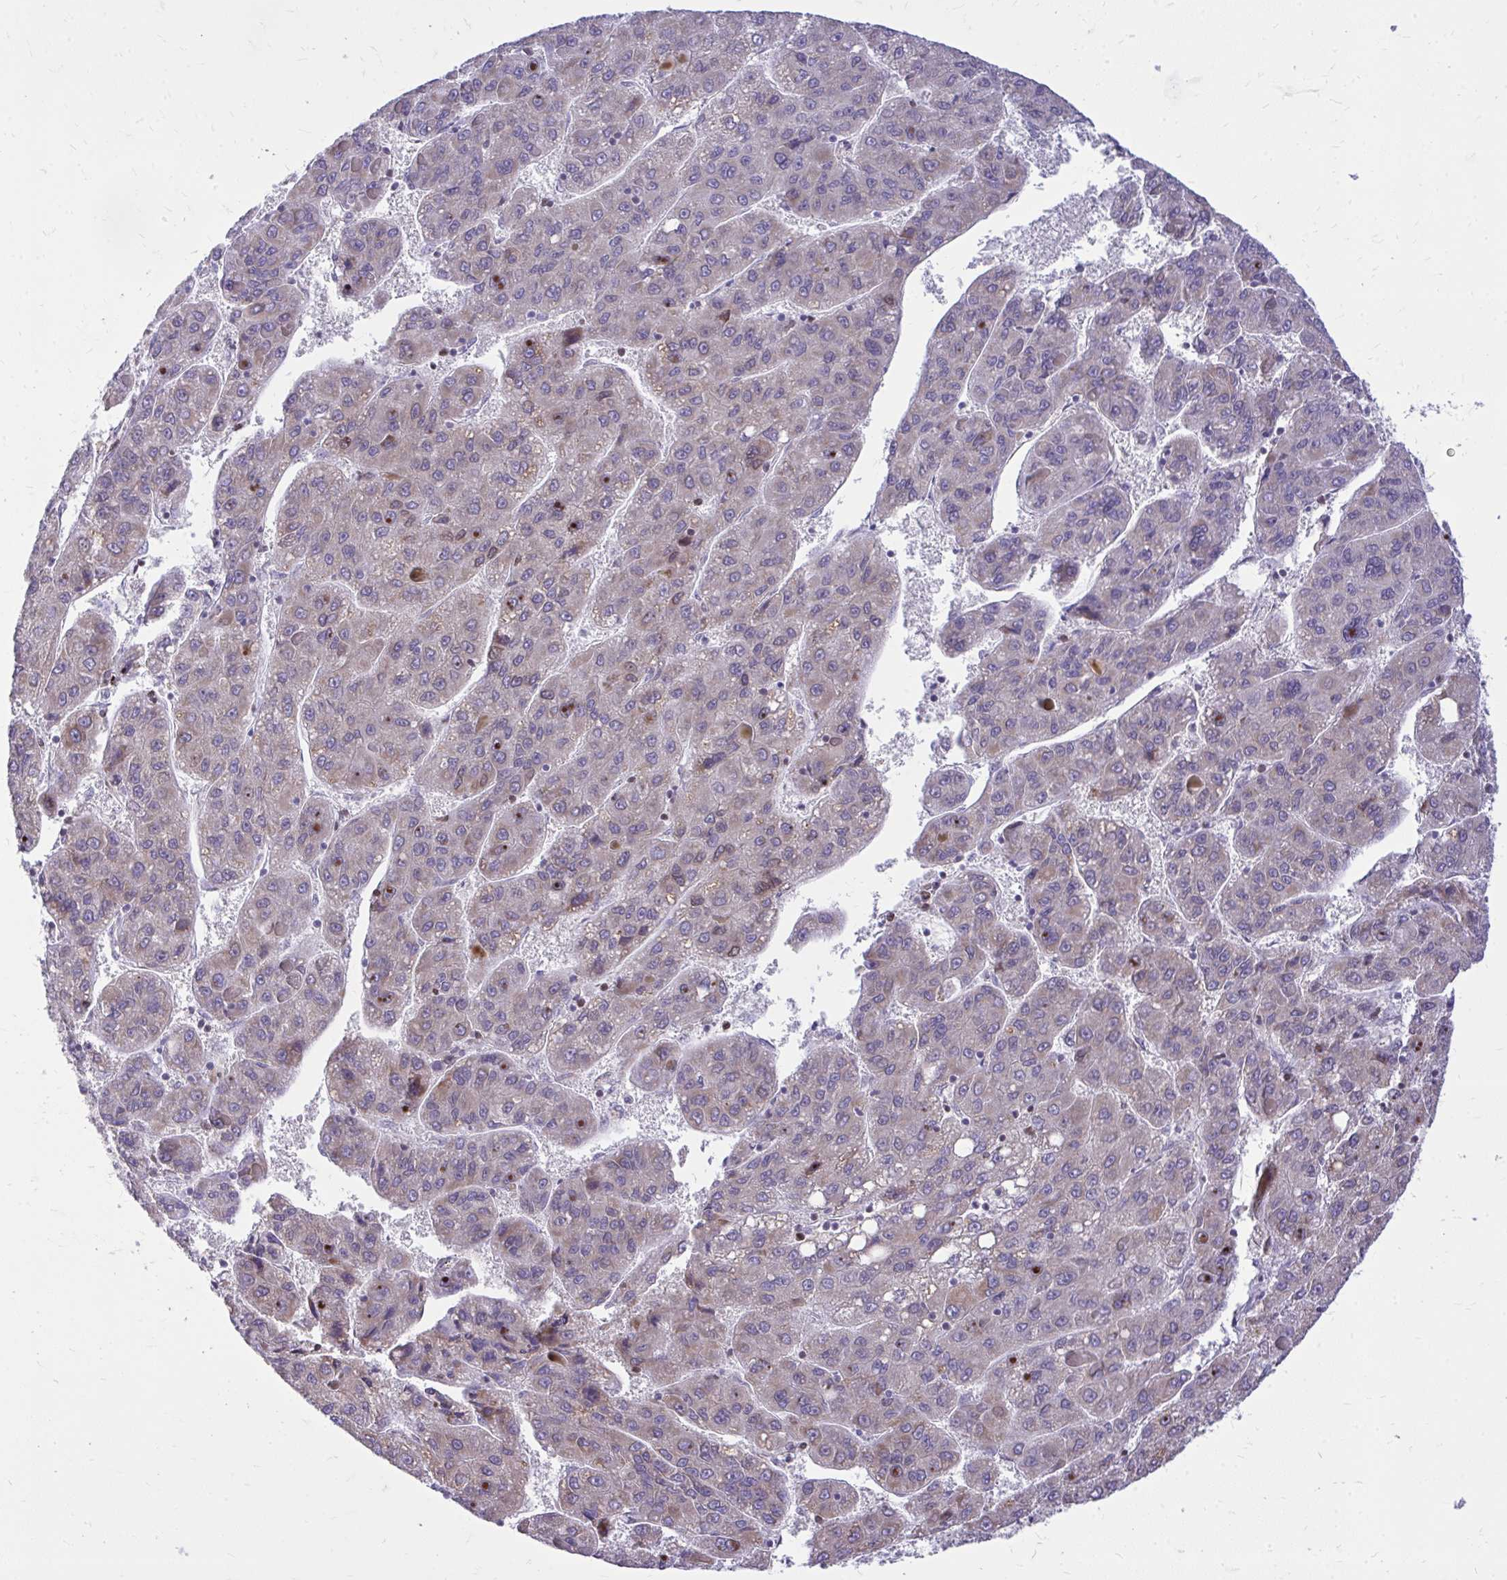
{"staining": {"intensity": "weak", "quantity": "<25%", "location": "cytoplasmic/membranous"}, "tissue": "liver cancer", "cell_type": "Tumor cells", "image_type": "cancer", "snomed": [{"axis": "morphology", "description": "Carcinoma, Hepatocellular, NOS"}, {"axis": "topography", "description": "Liver"}], "caption": "Immunohistochemistry (IHC) of liver cancer exhibits no staining in tumor cells.", "gene": "RPS6KA2", "patient": {"sex": "female", "age": 82}}